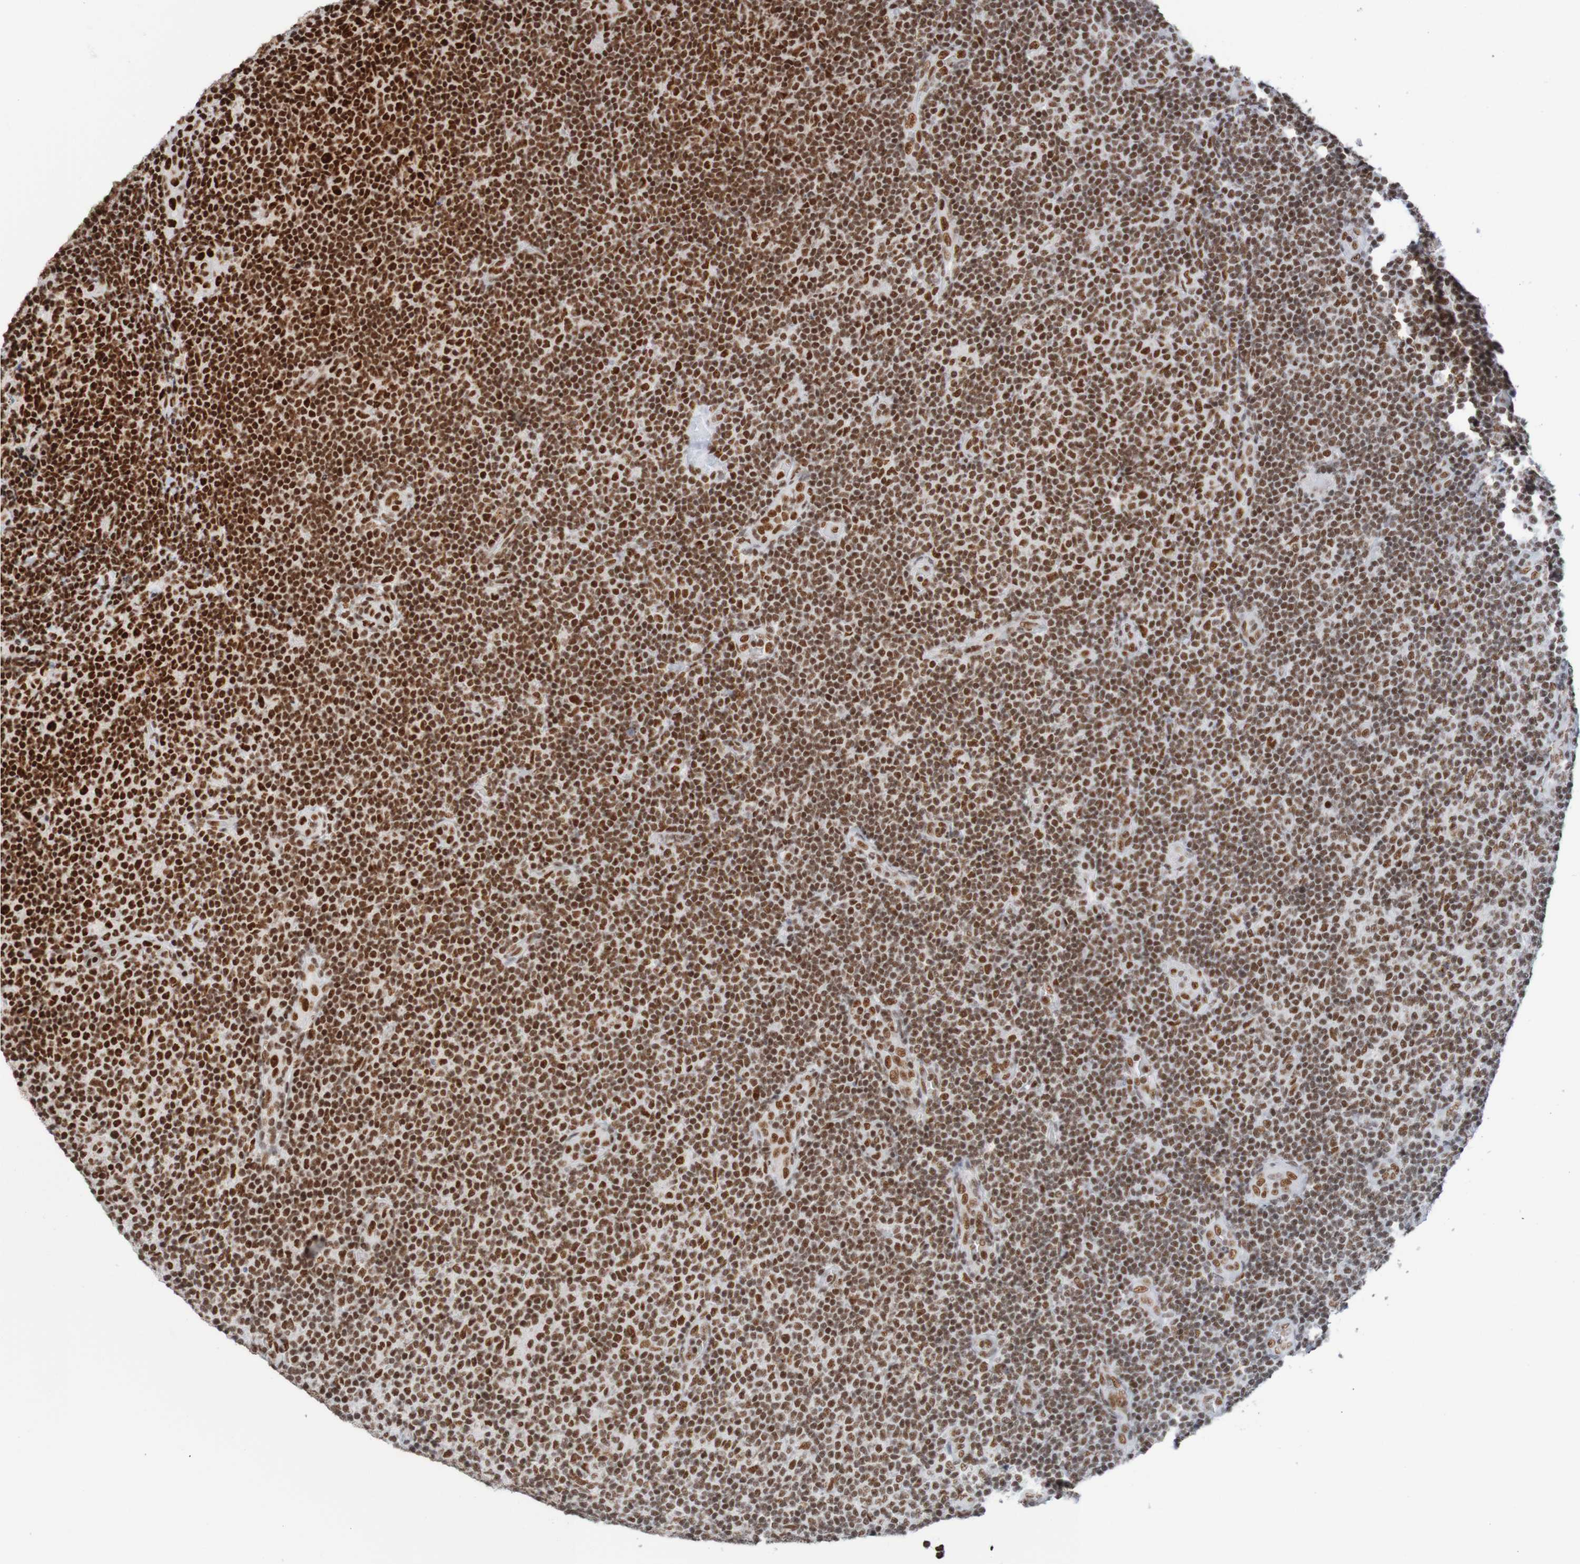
{"staining": {"intensity": "strong", "quantity": ">75%", "location": "nuclear"}, "tissue": "lymphoma", "cell_type": "Tumor cells", "image_type": "cancer", "snomed": [{"axis": "morphology", "description": "Malignant lymphoma, non-Hodgkin's type, Low grade"}, {"axis": "topography", "description": "Lymph node"}], "caption": "Protein analysis of lymphoma tissue reveals strong nuclear staining in approximately >75% of tumor cells.", "gene": "THRAP3", "patient": {"sex": "male", "age": 83}}